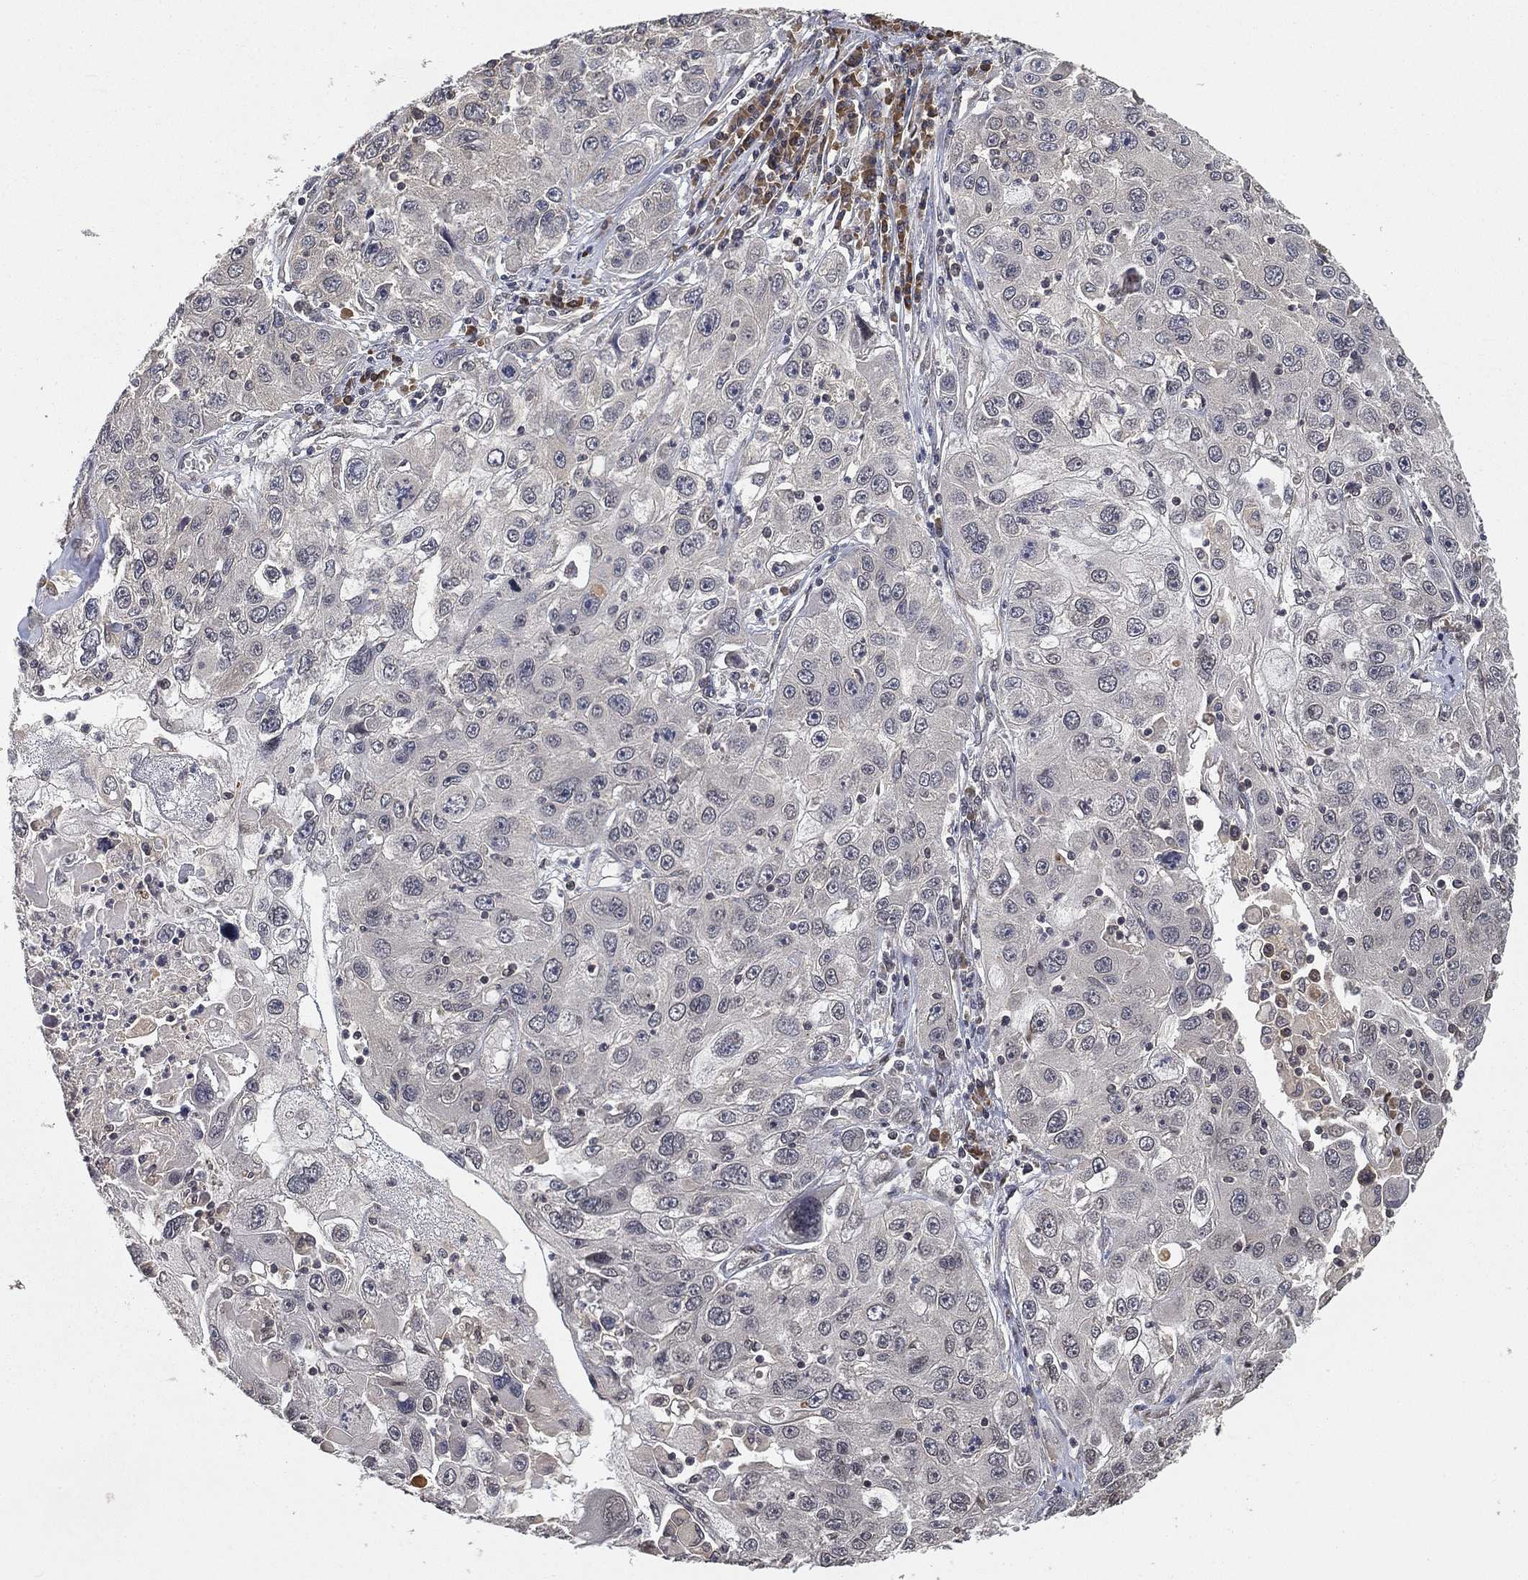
{"staining": {"intensity": "negative", "quantity": "none", "location": "none"}, "tissue": "stomach cancer", "cell_type": "Tumor cells", "image_type": "cancer", "snomed": [{"axis": "morphology", "description": "Adenocarcinoma, NOS"}, {"axis": "topography", "description": "Stomach"}], "caption": "There is no significant staining in tumor cells of stomach cancer.", "gene": "UBA5", "patient": {"sex": "male", "age": 56}}